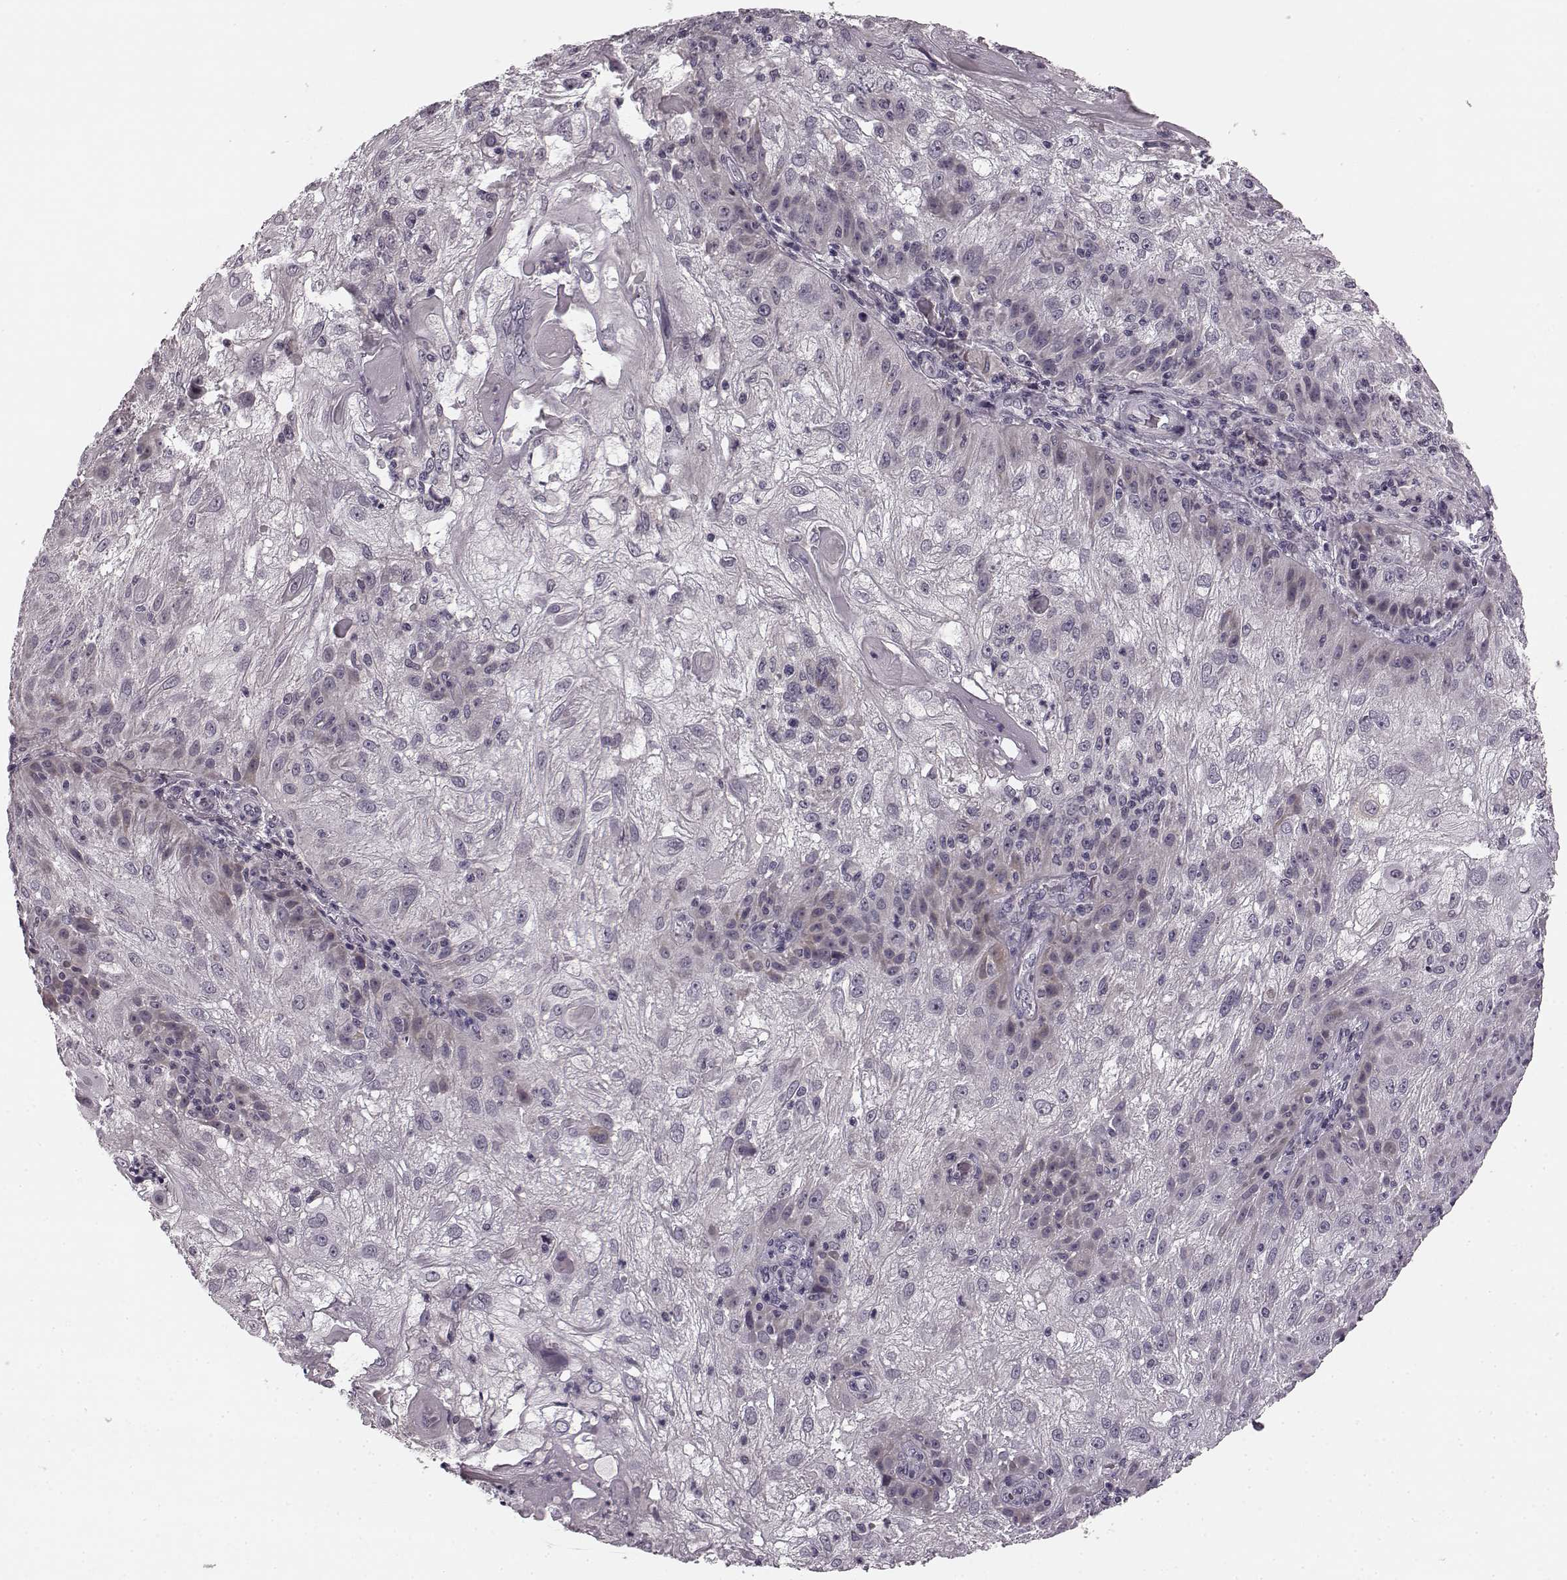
{"staining": {"intensity": "negative", "quantity": "none", "location": "none"}, "tissue": "skin cancer", "cell_type": "Tumor cells", "image_type": "cancer", "snomed": [{"axis": "morphology", "description": "Normal tissue, NOS"}, {"axis": "morphology", "description": "Squamous cell carcinoma, NOS"}, {"axis": "topography", "description": "Skin"}], "caption": "This is an IHC image of skin cancer (squamous cell carcinoma). There is no expression in tumor cells.", "gene": "FAM234B", "patient": {"sex": "female", "age": 83}}